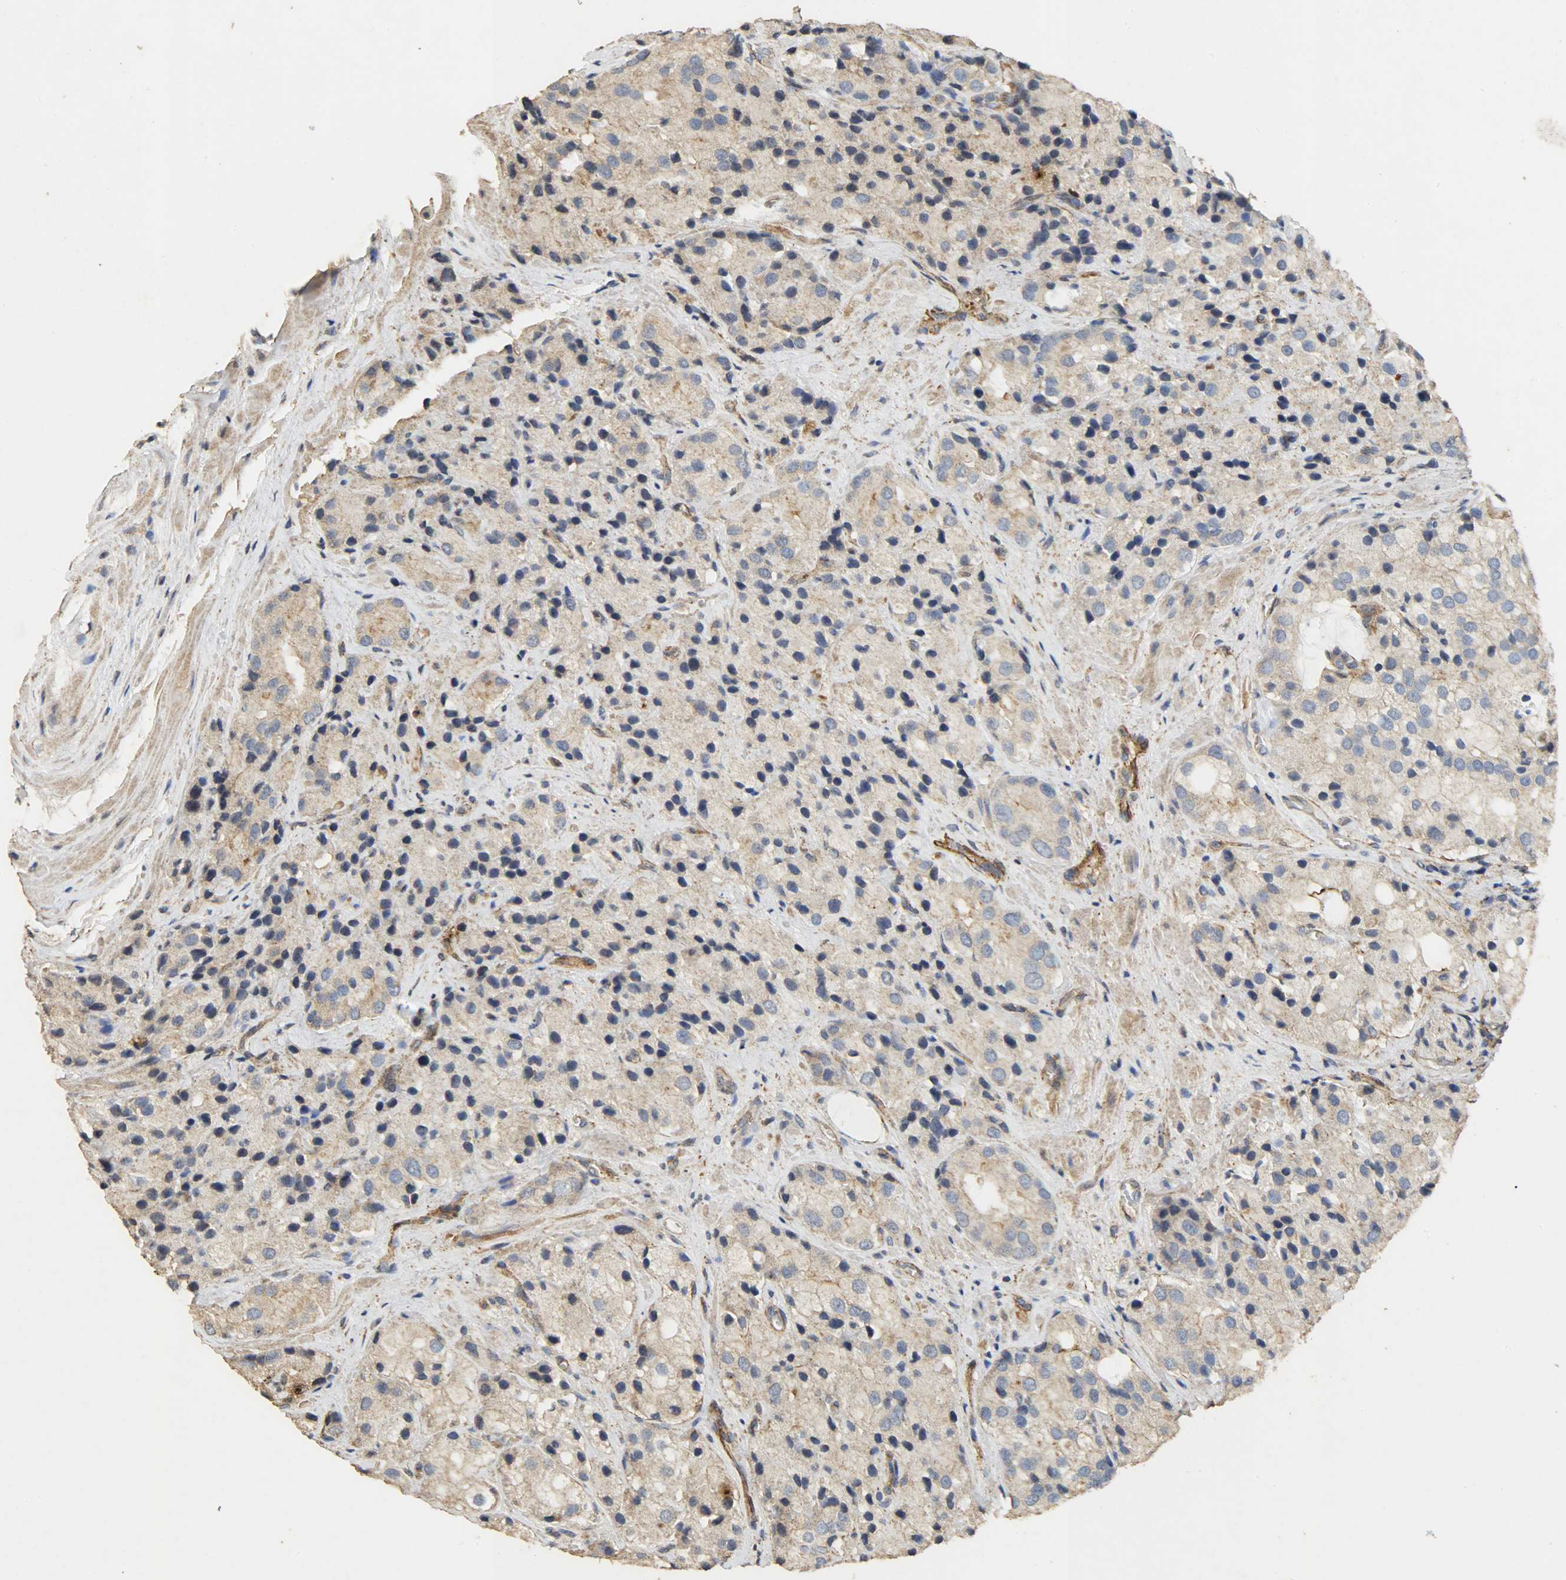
{"staining": {"intensity": "weak", "quantity": "25%-75%", "location": "cytoplasmic/membranous"}, "tissue": "prostate cancer", "cell_type": "Tumor cells", "image_type": "cancer", "snomed": [{"axis": "morphology", "description": "Adenocarcinoma, High grade"}, {"axis": "topography", "description": "Prostate"}], "caption": "Prostate adenocarcinoma (high-grade) tissue displays weak cytoplasmic/membranous positivity in approximately 25%-75% of tumor cells, visualized by immunohistochemistry.", "gene": "TPM4", "patient": {"sex": "male", "age": 70}}